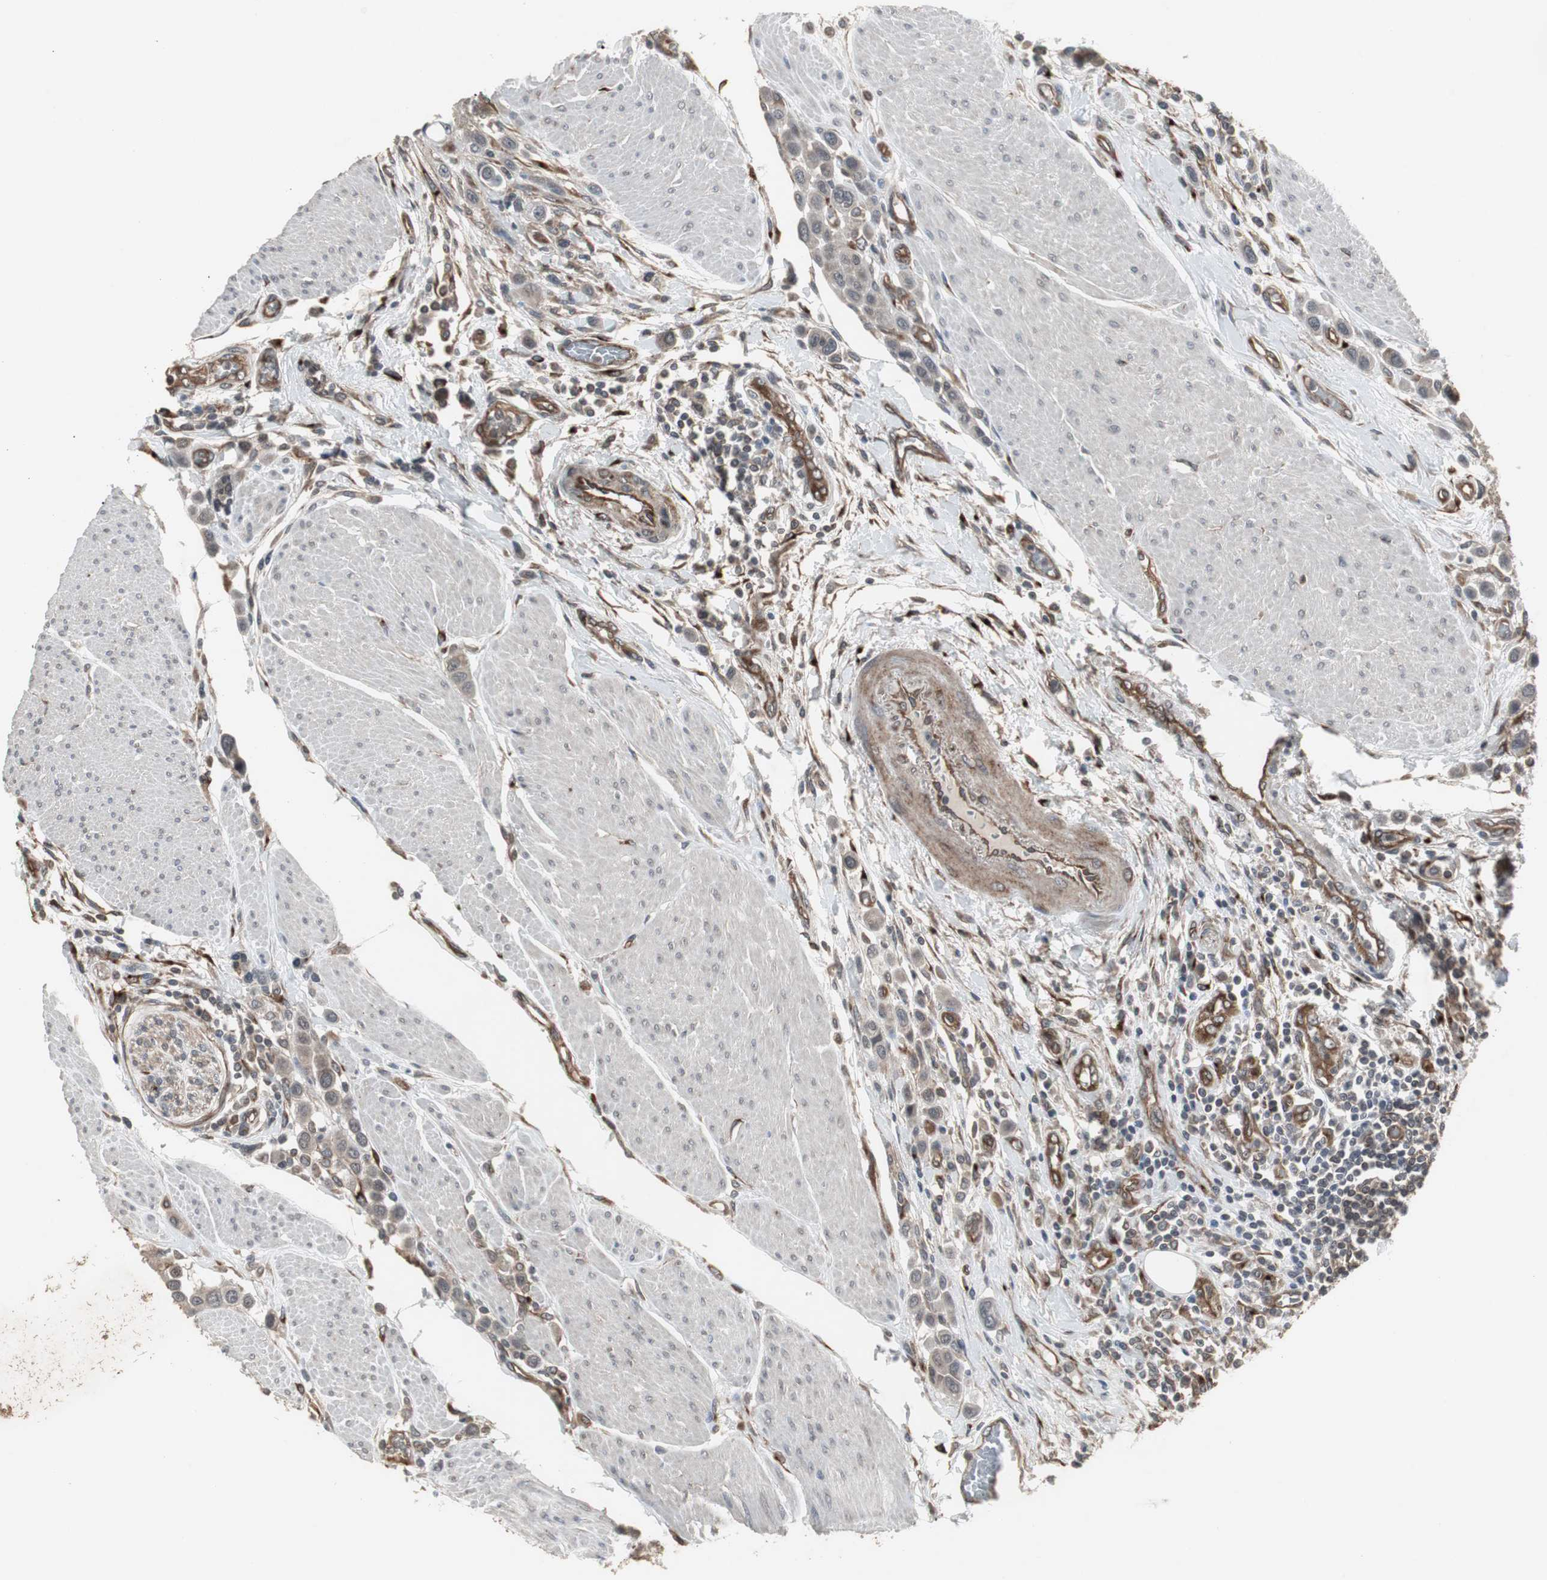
{"staining": {"intensity": "weak", "quantity": ">75%", "location": "cytoplasmic/membranous"}, "tissue": "urothelial cancer", "cell_type": "Tumor cells", "image_type": "cancer", "snomed": [{"axis": "morphology", "description": "Urothelial carcinoma, High grade"}, {"axis": "topography", "description": "Urinary bladder"}], "caption": "Immunohistochemical staining of urothelial cancer exhibits weak cytoplasmic/membranous protein positivity in about >75% of tumor cells.", "gene": "ATP2B2", "patient": {"sex": "male", "age": 50}}